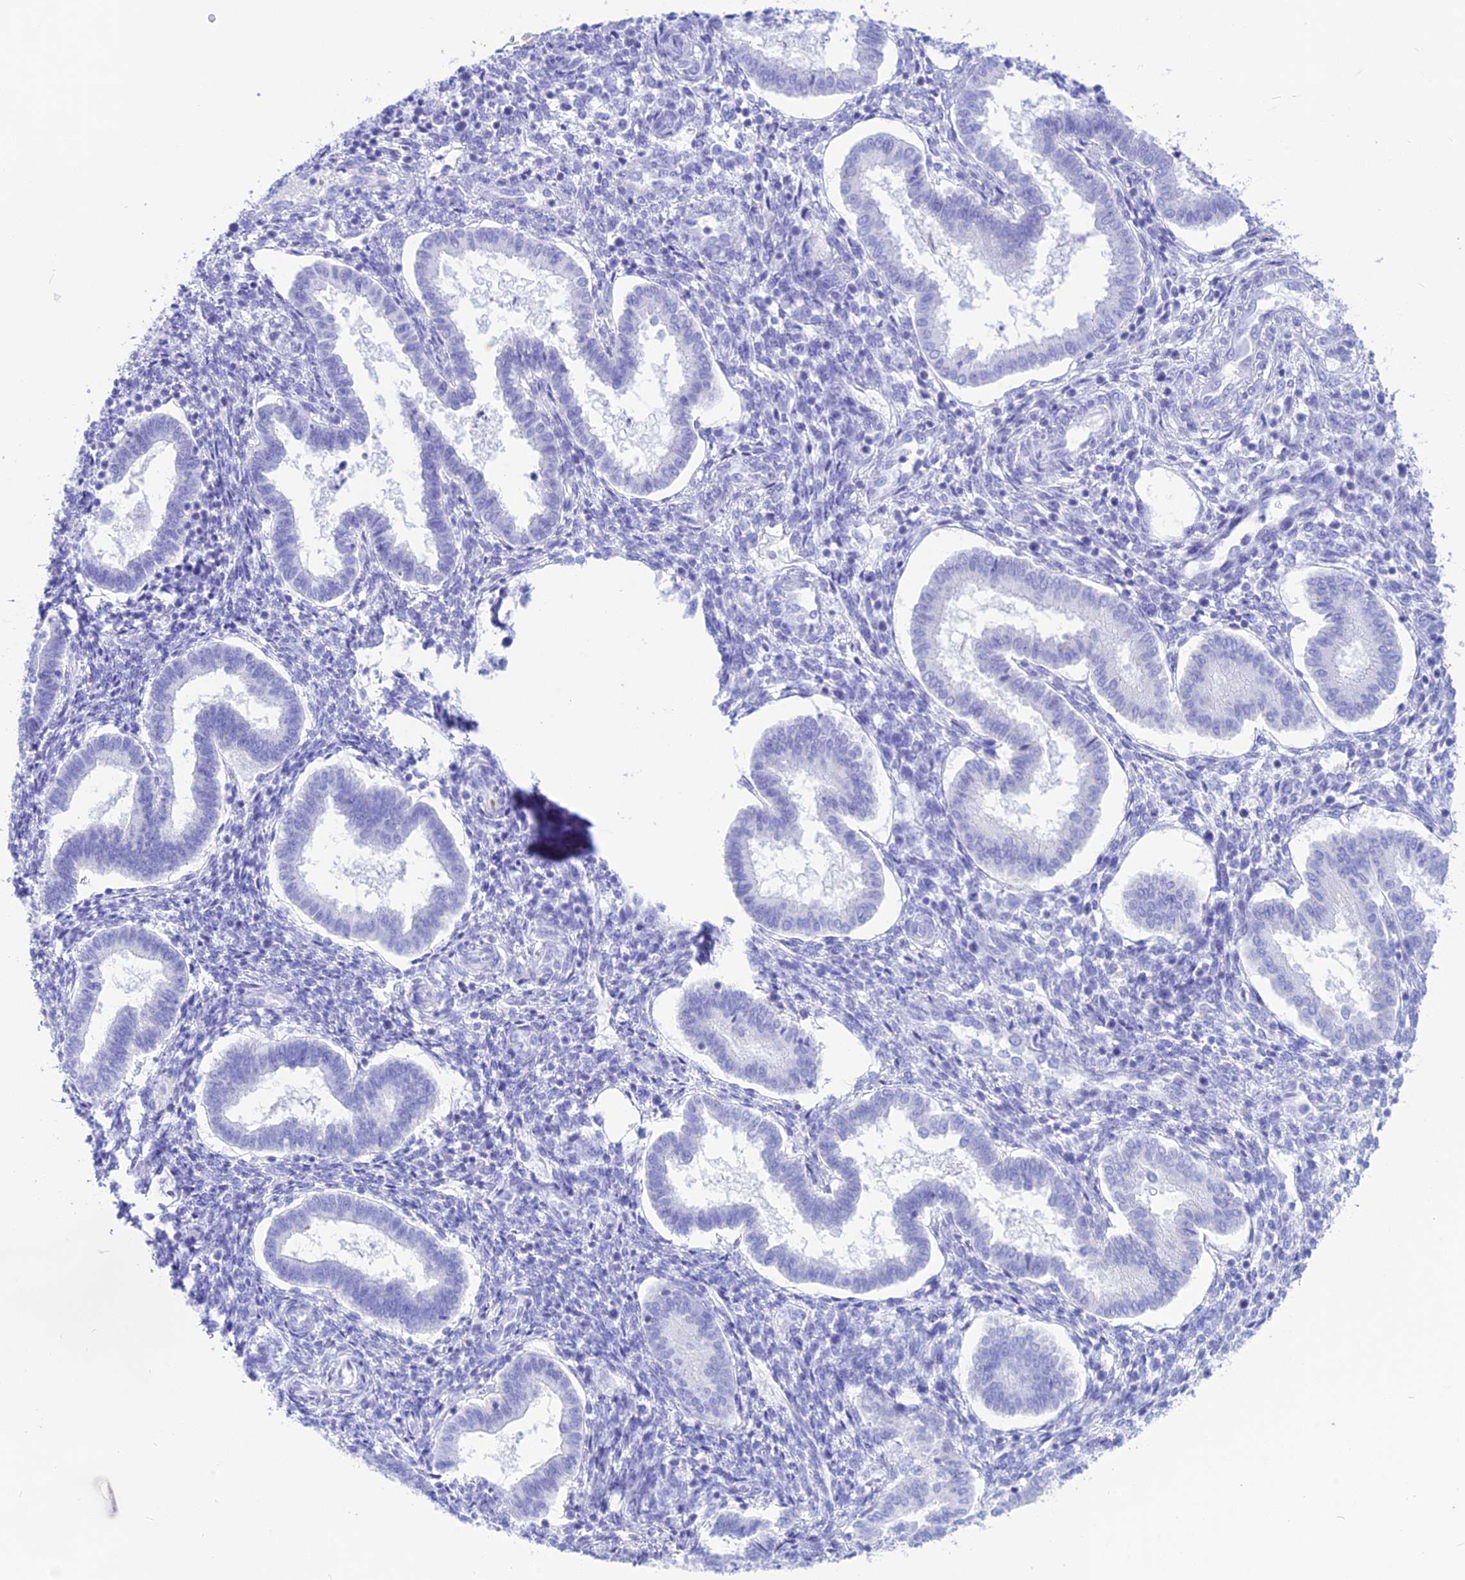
{"staining": {"intensity": "negative", "quantity": "none", "location": "none"}, "tissue": "endometrium", "cell_type": "Cells in endometrial stroma", "image_type": "normal", "snomed": [{"axis": "morphology", "description": "Normal tissue, NOS"}, {"axis": "topography", "description": "Endometrium"}], "caption": "High power microscopy photomicrograph of an IHC image of normal endometrium, revealing no significant positivity in cells in endometrial stroma. (Brightfield microscopy of DAB immunohistochemistry (IHC) at high magnification).", "gene": "GLYATL1B", "patient": {"sex": "female", "age": 24}}